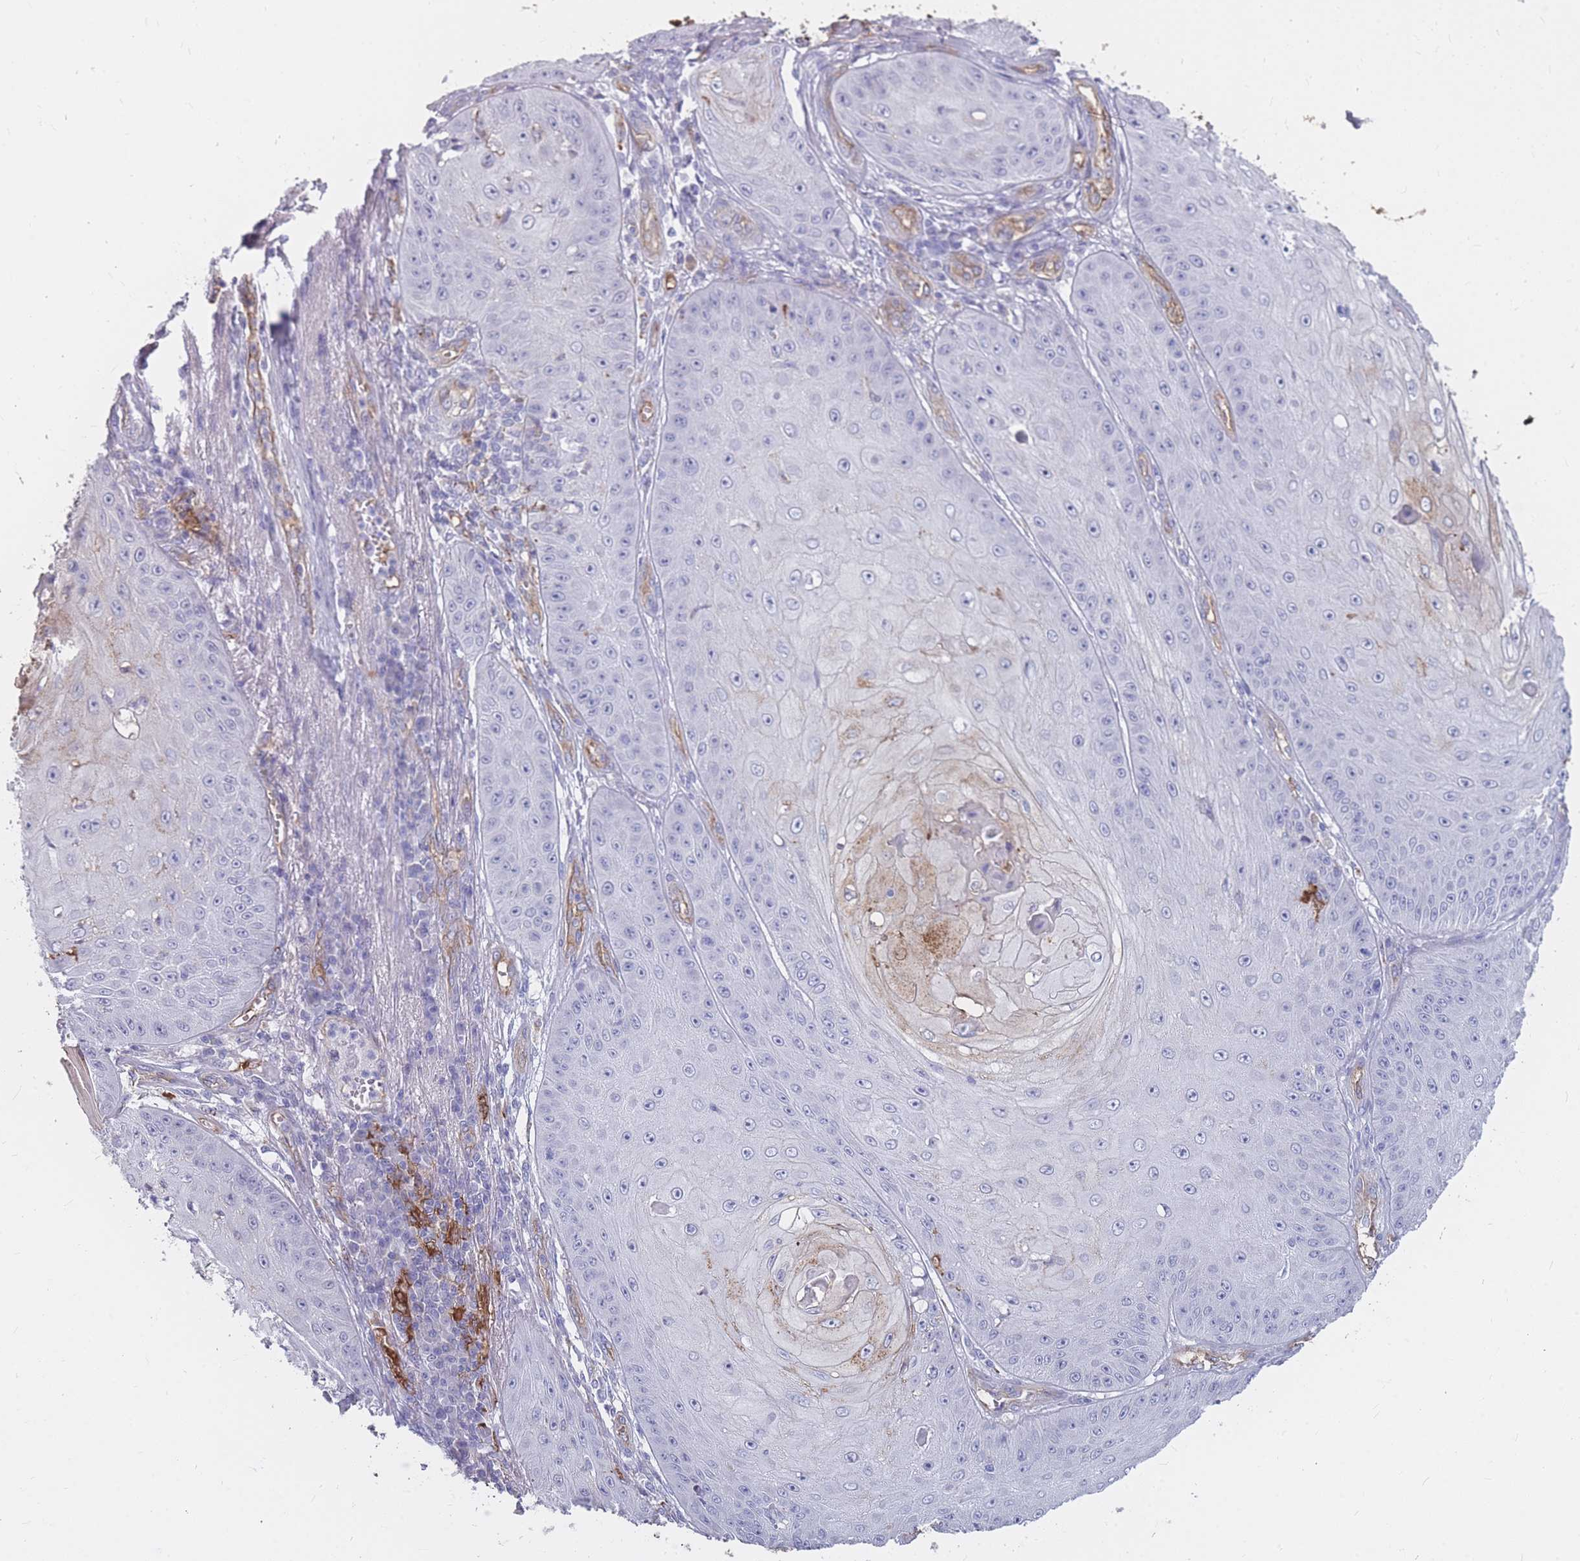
{"staining": {"intensity": "negative", "quantity": "none", "location": "none"}, "tissue": "skin cancer", "cell_type": "Tumor cells", "image_type": "cancer", "snomed": [{"axis": "morphology", "description": "Squamous cell carcinoma, NOS"}, {"axis": "topography", "description": "Skin"}], "caption": "IHC histopathology image of neoplastic tissue: human skin squamous cell carcinoma stained with DAB (3,3'-diaminobenzidine) exhibits no significant protein positivity in tumor cells.", "gene": "GNA11", "patient": {"sex": "male", "age": 70}}